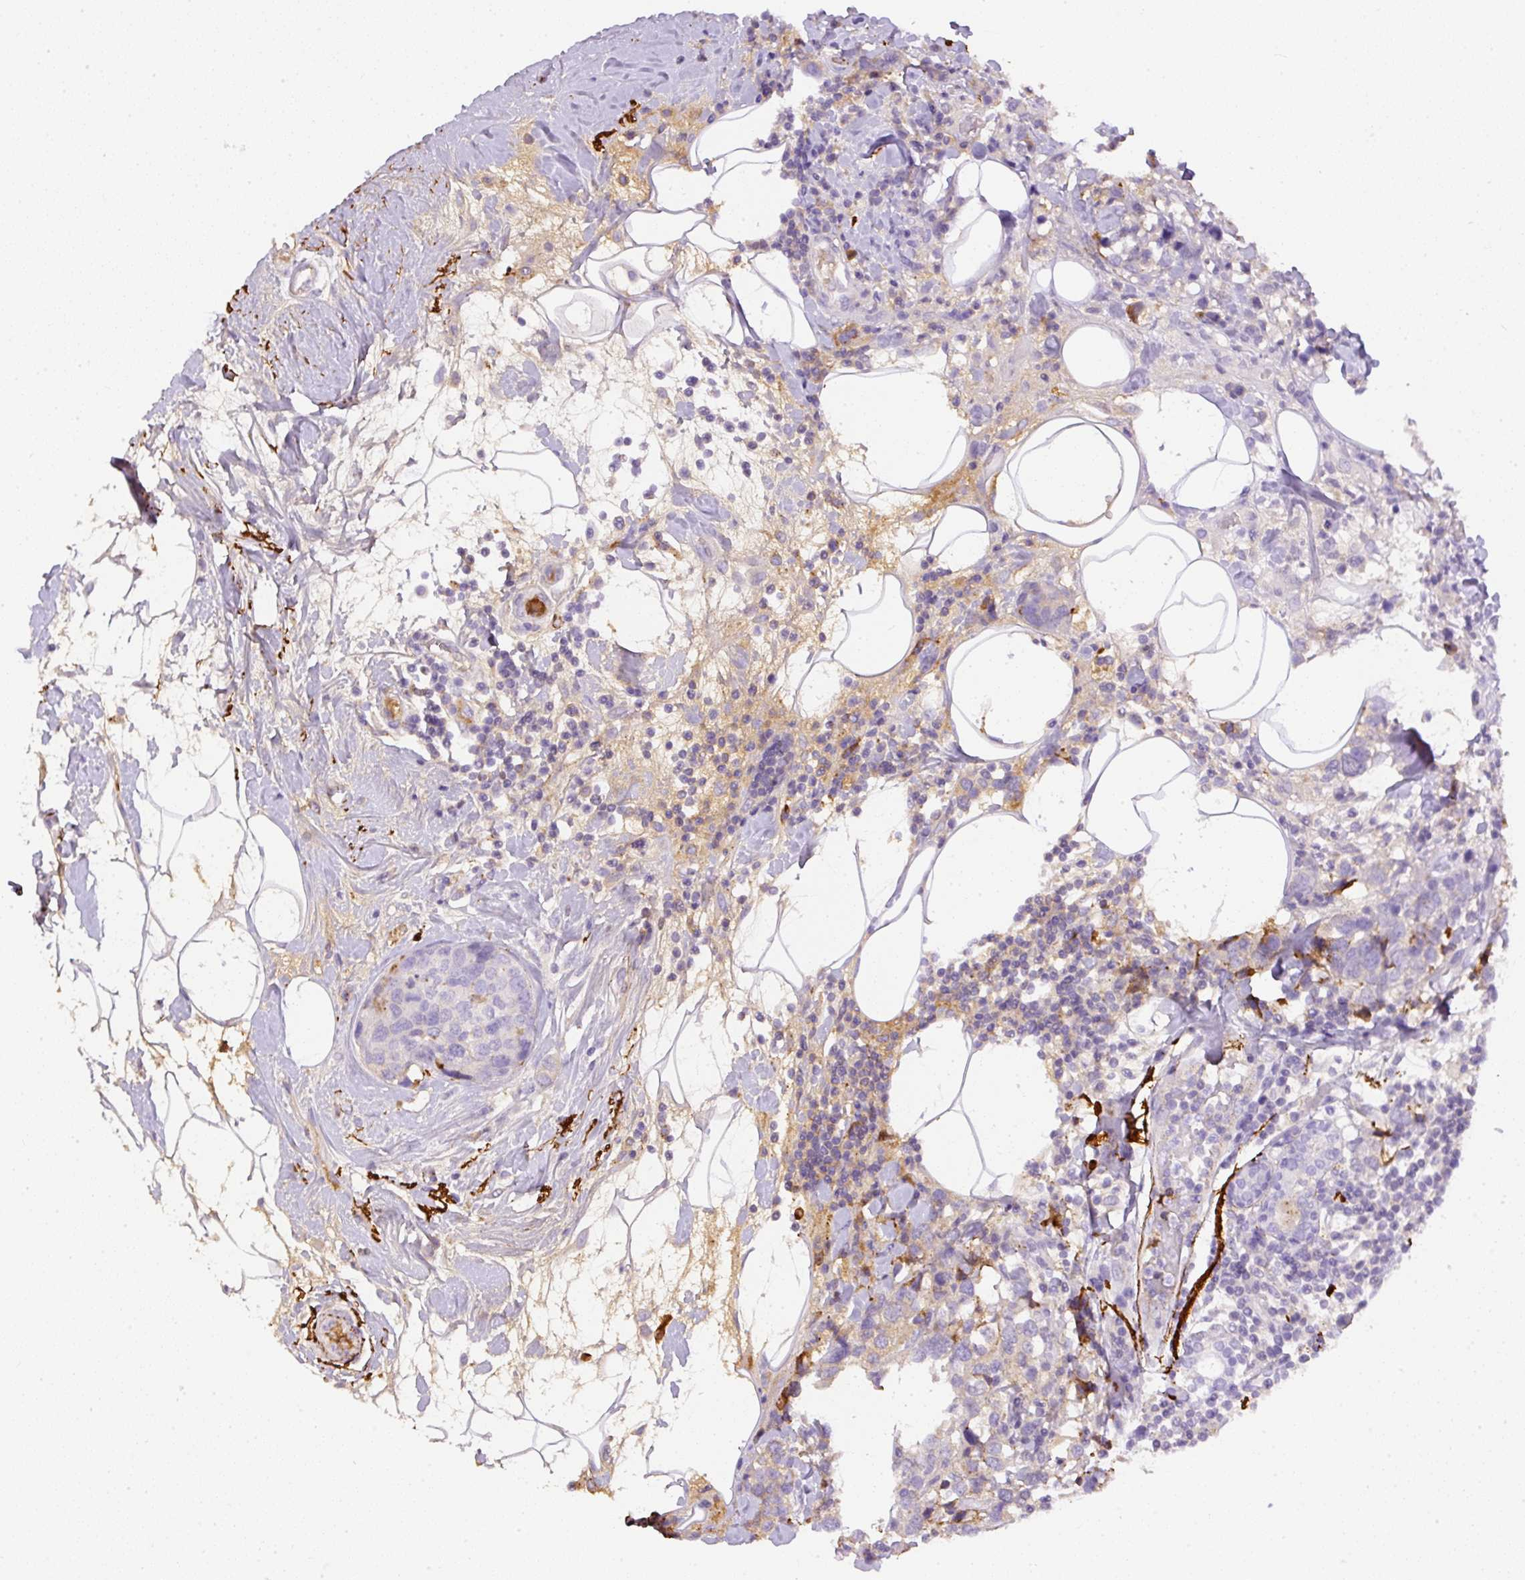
{"staining": {"intensity": "negative", "quantity": "none", "location": "none"}, "tissue": "breast cancer", "cell_type": "Tumor cells", "image_type": "cancer", "snomed": [{"axis": "morphology", "description": "Lobular carcinoma"}, {"axis": "topography", "description": "Breast"}], "caption": "An immunohistochemistry (IHC) photomicrograph of lobular carcinoma (breast) is shown. There is no staining in tumor cells of lobular carcinoma (breast). Brightfield microscopy of IHC stained with DAB (3,3'-diaminobenzidine) (brown) and hematoxylin (blue), captured at high magnification.", "gene": "APCS", "patient": {"sex": "female", "age": 59}}